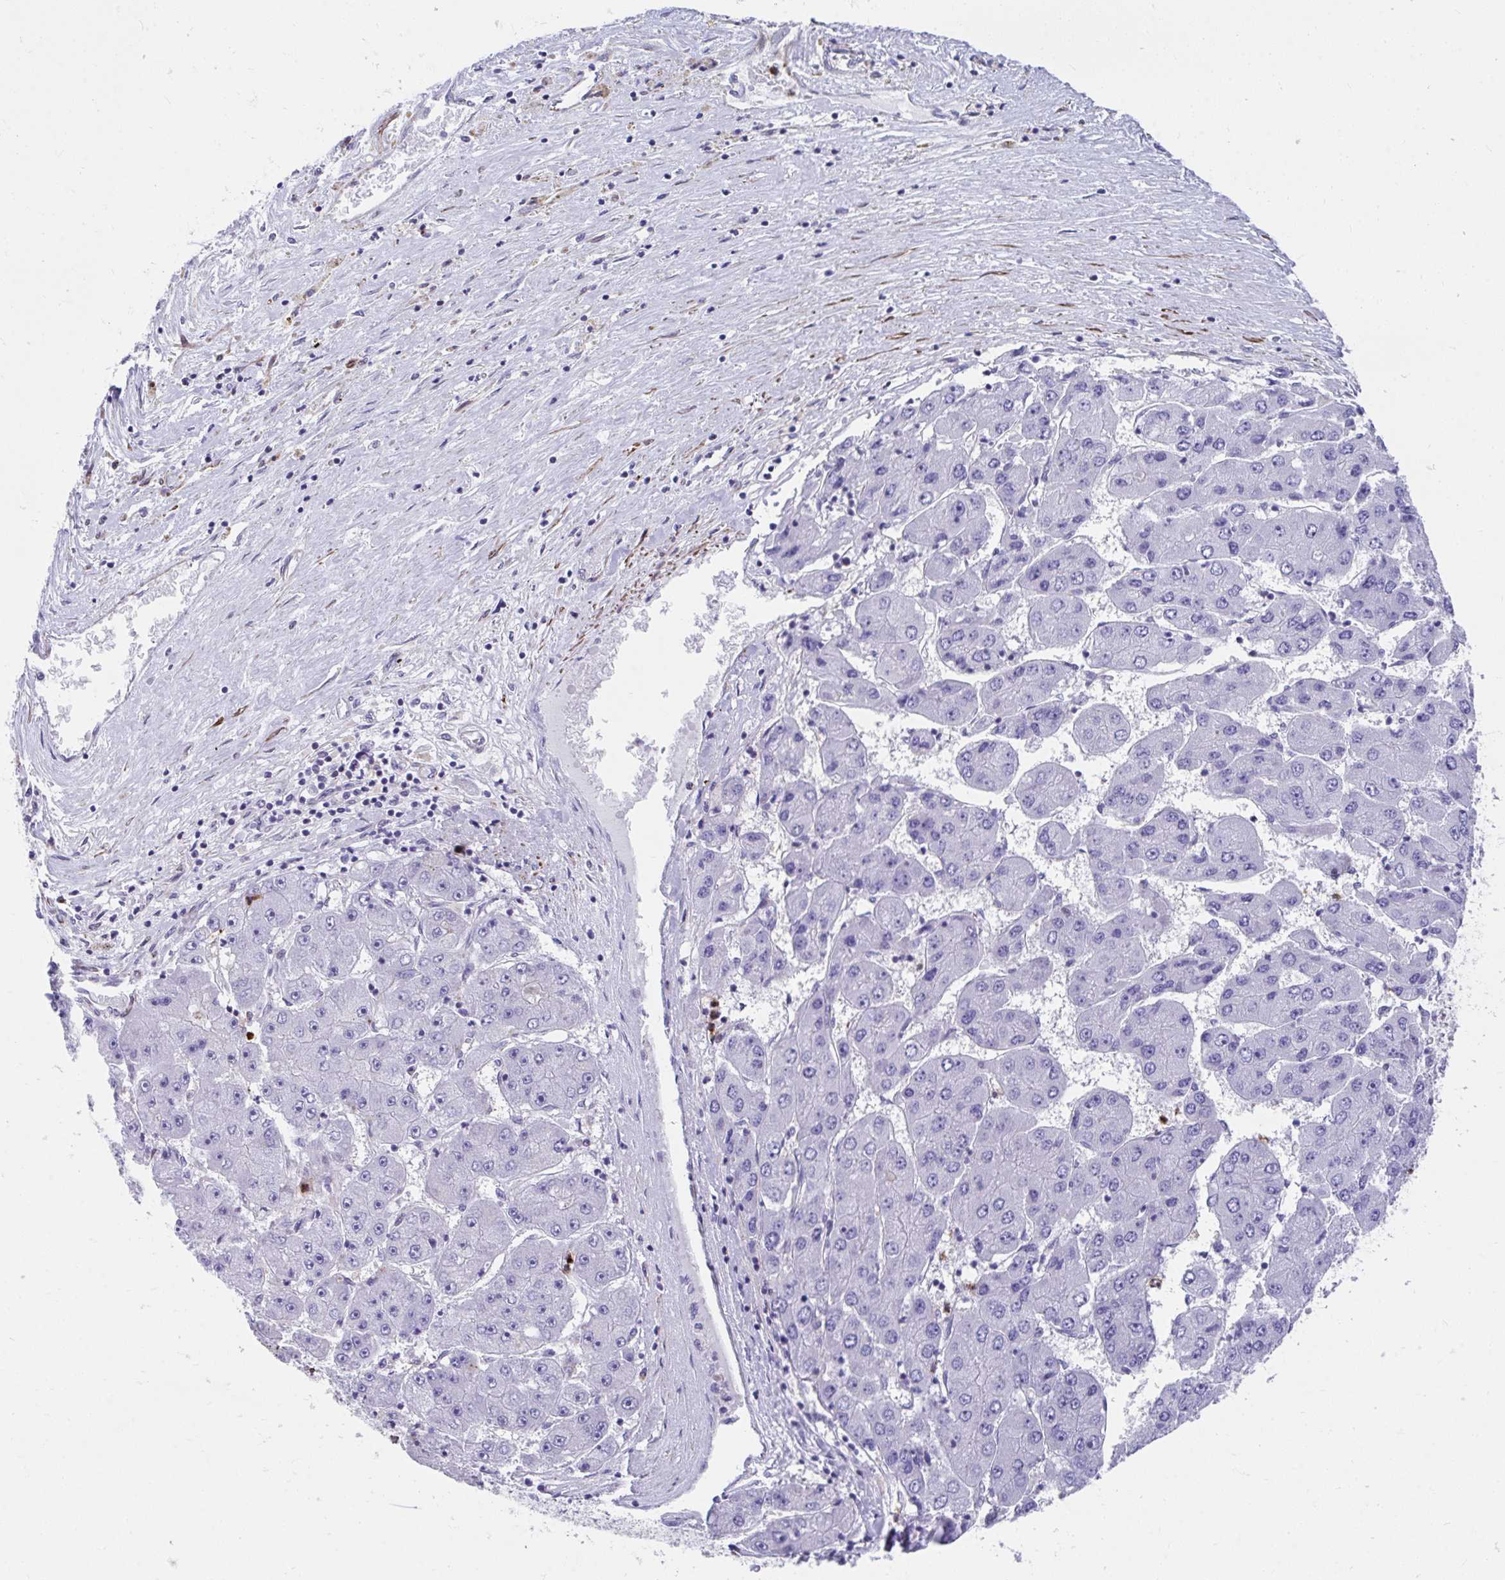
{"staining": {"intensity": "negative", "quantity": "none", "location": "none"}, "tissue": "liver cancer", "cell_type": "Tumor cells", "image_type": "cancer", "snomed": [{"axis": "morphology", "description": "Carcinoma, Hepatocellular, NOS"}, {"axis": "topography", "description": "Liver"}], "caption": "High magnification brightfield microscopy of hepatocellular carcinoma (liver) stained with DAB (brown) and counterstained with hematoxylin (blue): tumor cells show no significant expression.", "gene": "CSTB", "patient": {"sex": "female", "age": 61}}